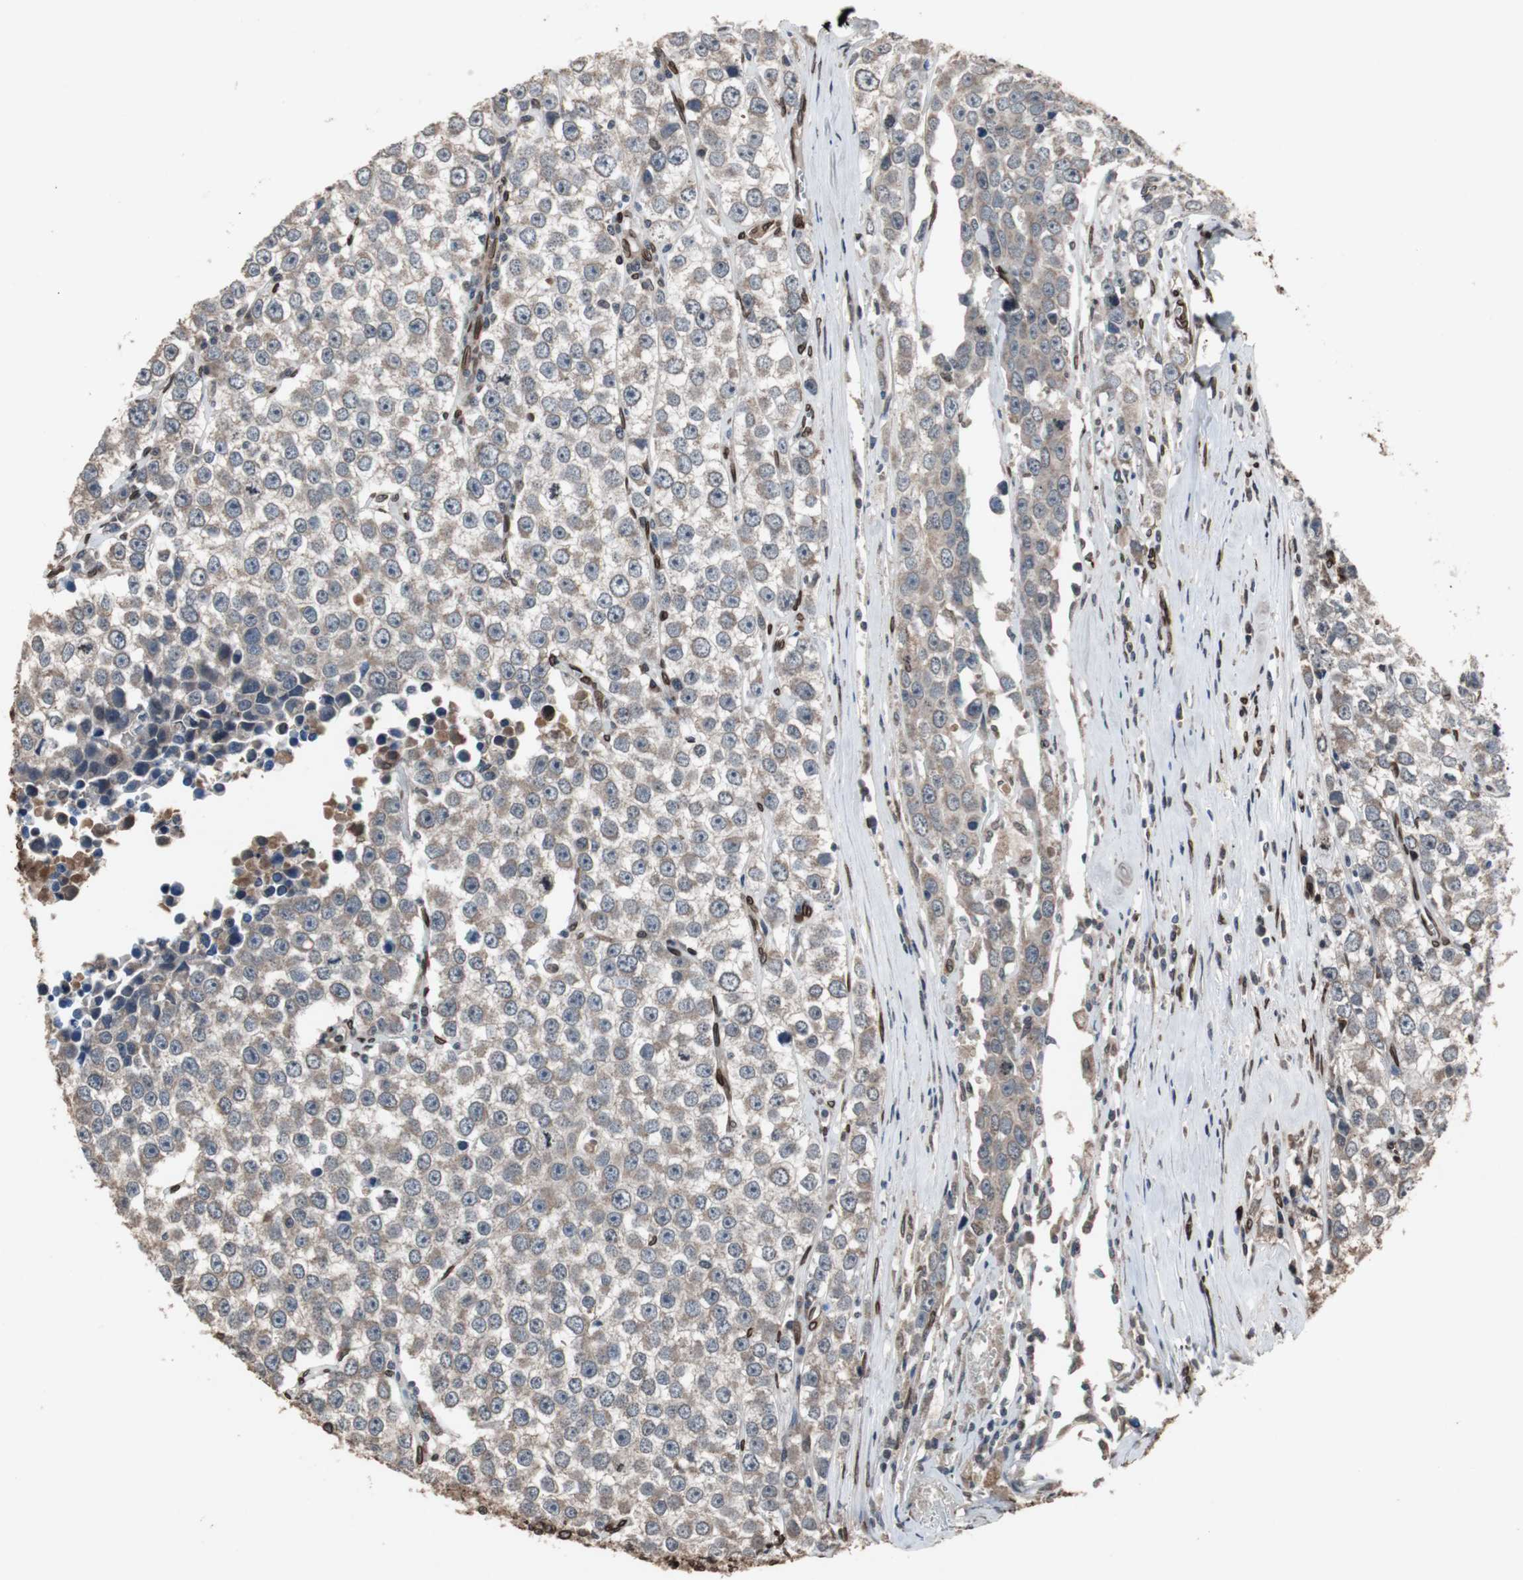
{"staining": {"intensity": "weak", "quantity": ">75%", "location": "cytoplasmic/membranous"}, "tissue": "testis cancer", "cell_type": "Tumor cells", "image_type": "cancer", "snomed": [{"axis": "morphology", "description": "Seminoma, NOS"}, {"axis": "morphology", "description": "Carcinoma, Embryonal, NOS"}, {"axis": "topography", "description": "Testis"}], "caption": "Brown immunohistochemical staining in human testis cancer (embryonal carcinoma) demonstrates weak cytoplasmic/membranous expression in approximately >75% of tumor cells. The staining was performed using DAB (3,3'-diaminobenzidine) to visualize the protein expression in brown, while the nuclei were stained in blue with hematoxylin (Magnification: 20x).", "gene": "LMNA", "patient": {"sex": "male", "age": 52}}